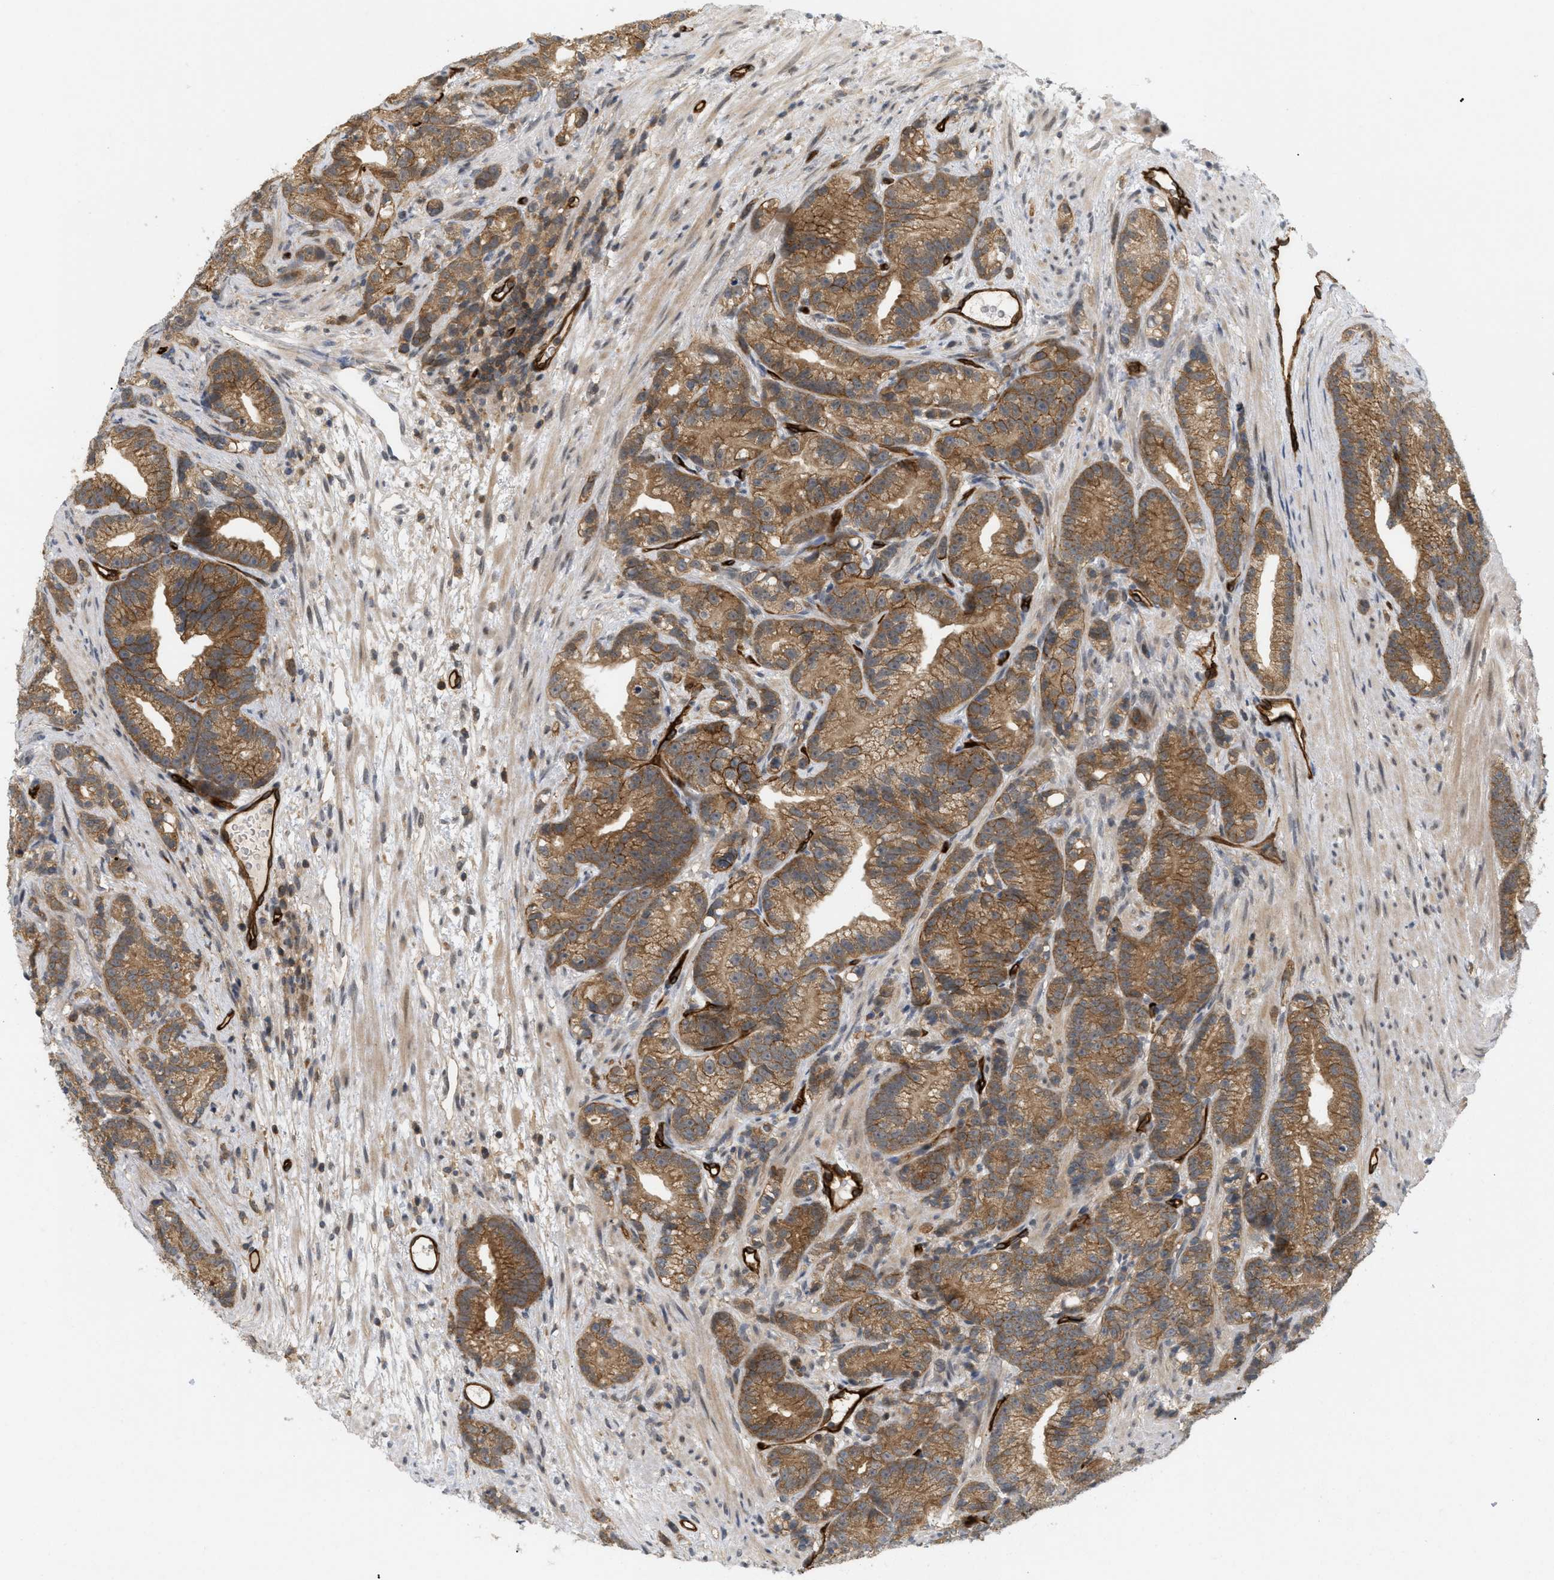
{"staining": {"intensity": "moderate", "quantity": ">75%", "location": "cytoplasmic/membranous"}, "tissue": "prostate cancer", "cell_type": "Tumor cells", "image_type": "cancer", "snomed": [{"axis": "morphology", "description": "Adenocarcinoma, Low grade"}, {"axis": "topography", "description": "Prostate"}], "caption": "Tumor cells display moderate cytoplasmic/membranous expression in about >75% of cells in prostate cancer (adenocarcinoma (low-grade)).", "gene": "PALMD", "patient": {"sex": "male", "age": 89}}